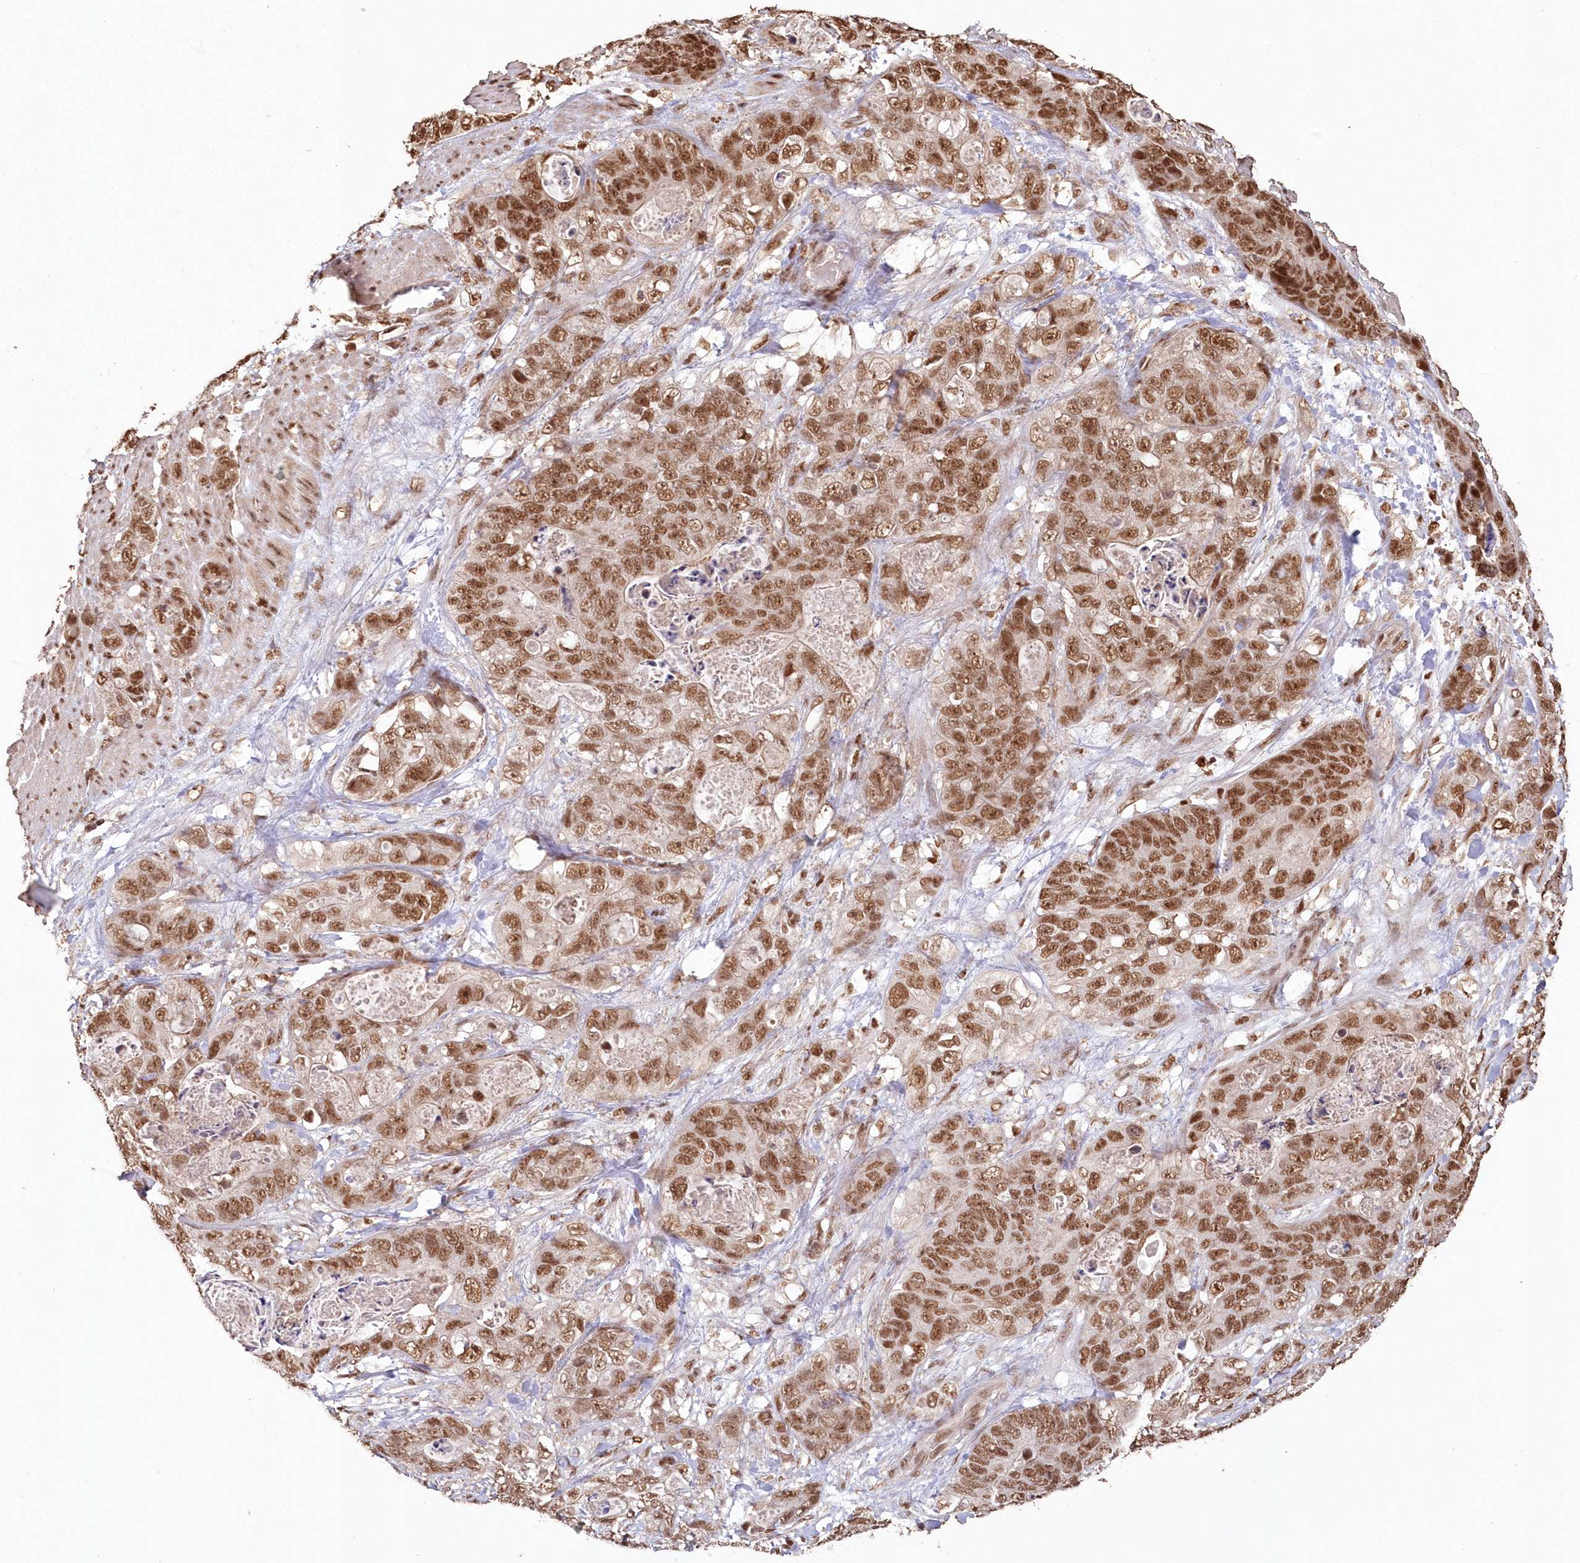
{"staining": {"intensity": "moderate", "quantity": ">75%", "location": "nuclear"}, "tissue": "stomach cancer", "cell_type": "Tumor cells", "image_type": "cancer", "snomed": [{"axis": "morphology", "description": "Normal tissue, NOS"}, {"axis": "morphology", "description": "Adenocarcinoma, NOS"}, {"axis": "topography", "description": "Stomach"}], "caption": "Moderate nuclear protein positivity is present in approximately >75% of tumor cells in stomach cancer (adenocarcinoma).", "gene": "PDS5A", "patient": {"sex": "female", "age": 89}}